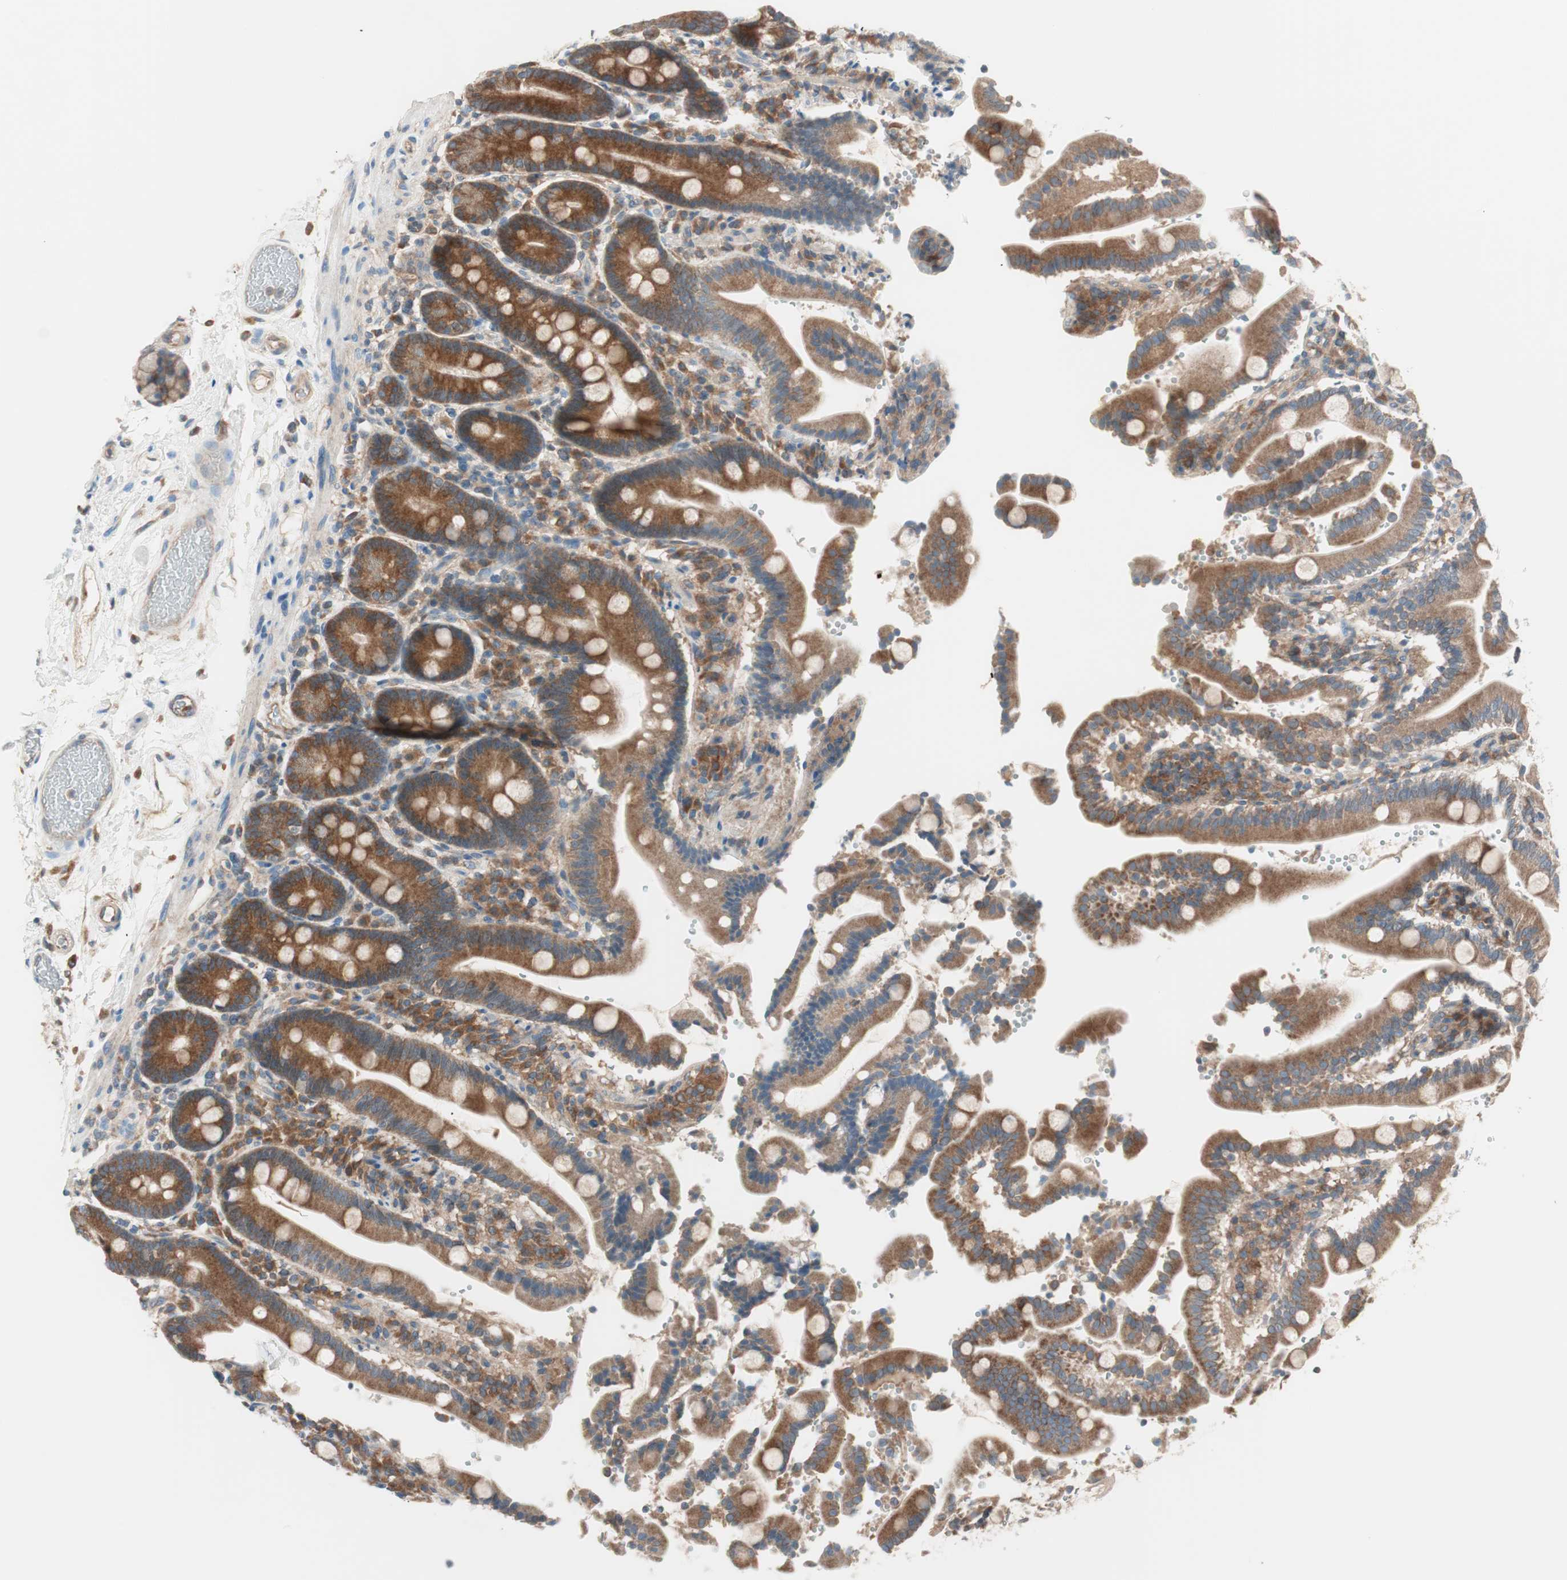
{"staining": {"intensity": "strong", "quantity": ">75%", "location": "cytoplasmic/membranous"}, "tissue": "duodenum", "cell_type": "Glandular cells", "image_type": "normal", "snomed": [{"axis": "morphology", "description": "Normal tissue, NOS"}, {"axis": "topography", "description": "Small intestine, NOS"}], "caption": "DAB (3,3'-diaminobenzidine) immunohistochemical staining of benign duodenum shows strong cytoplasmic/membranous protein positivity in approximately >75% of glandular cells. Nuclei are stained in blue.", "gene": "RAB5A", "patient": {"sex": "female", "age": 71}}